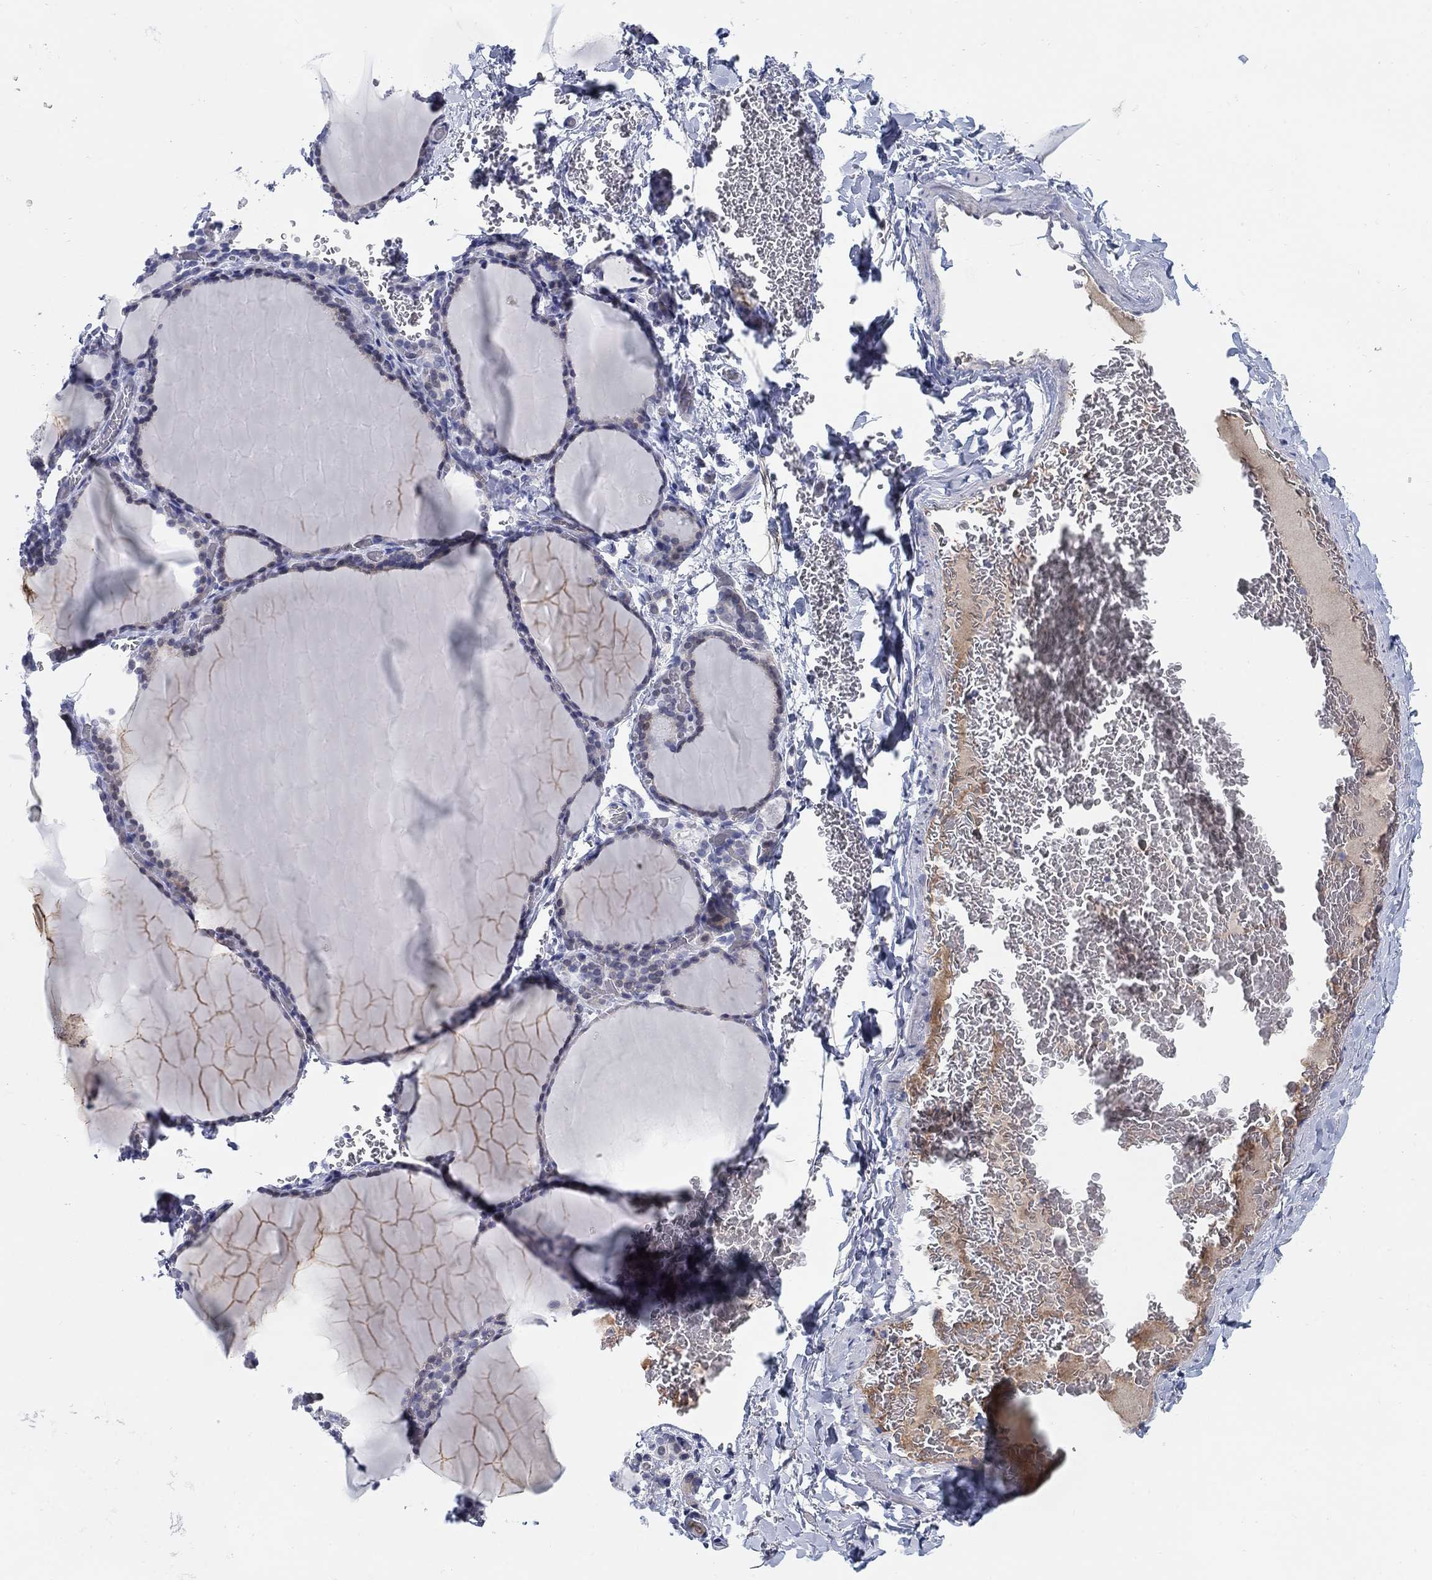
{"staining": {"intensity": "negative", "quantity": "none", "location": "none"}, "tissue": "thyroid gland", "cell_type": "Glandular cells", "image_type": "normal", "snomed": [{"axis": "morphology", "description": "Normal tissue, NOS"}, {"axis": "morphology", "description": "Hyperplasia, NOS"}, {"axis": "topography", "description": "Thyroid gland"}], "caption": "High power microscopy image of an IHC photomicrograph of benign thyroid gland, revealing no significant positivity in glandular cells.", "gene": "HEATR4", "patient": {"sex": "female", "age": 27}}